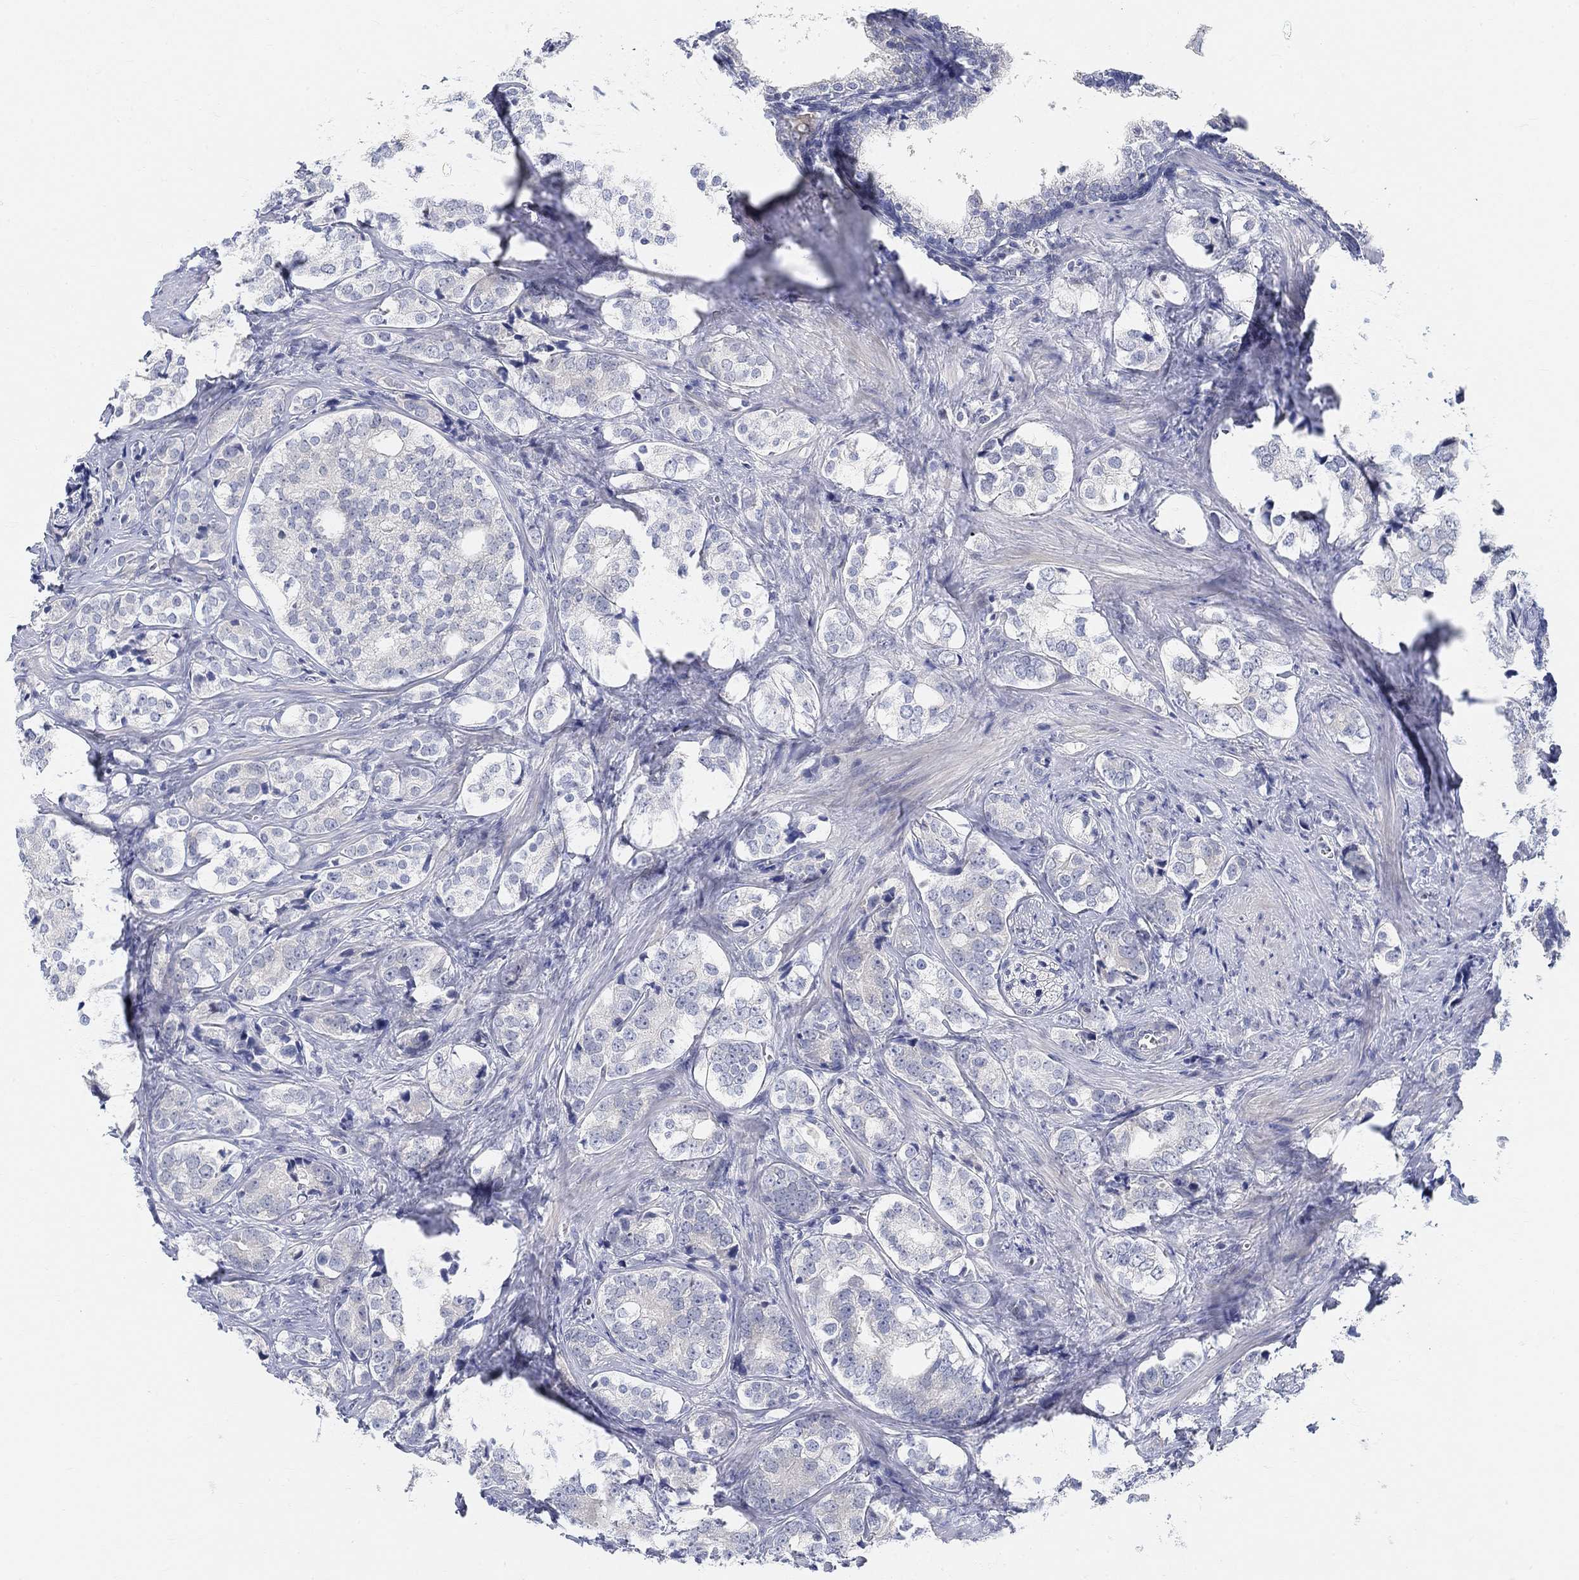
{"staining": {"intensity": "negative", "quantity": "none", "location": "none"}, "tissue": "prostate cancer", "cell_type": "Tumor cells", "image_type": "cancer", "snomed": [{"axis": "morphology", "description": "Adenocarcinoma, NOS"}, {"axis": "topography", "description": "Prostate and seminal vesicle, NOS"}], "caption": "Human adenocarcinoma (prostate) stained for a protein using immunohistochemistry (IHC) exhibits no positivity in tumor cells.", "gene": "SNTG2", "patient": {"sex": "male", "age": 63}}